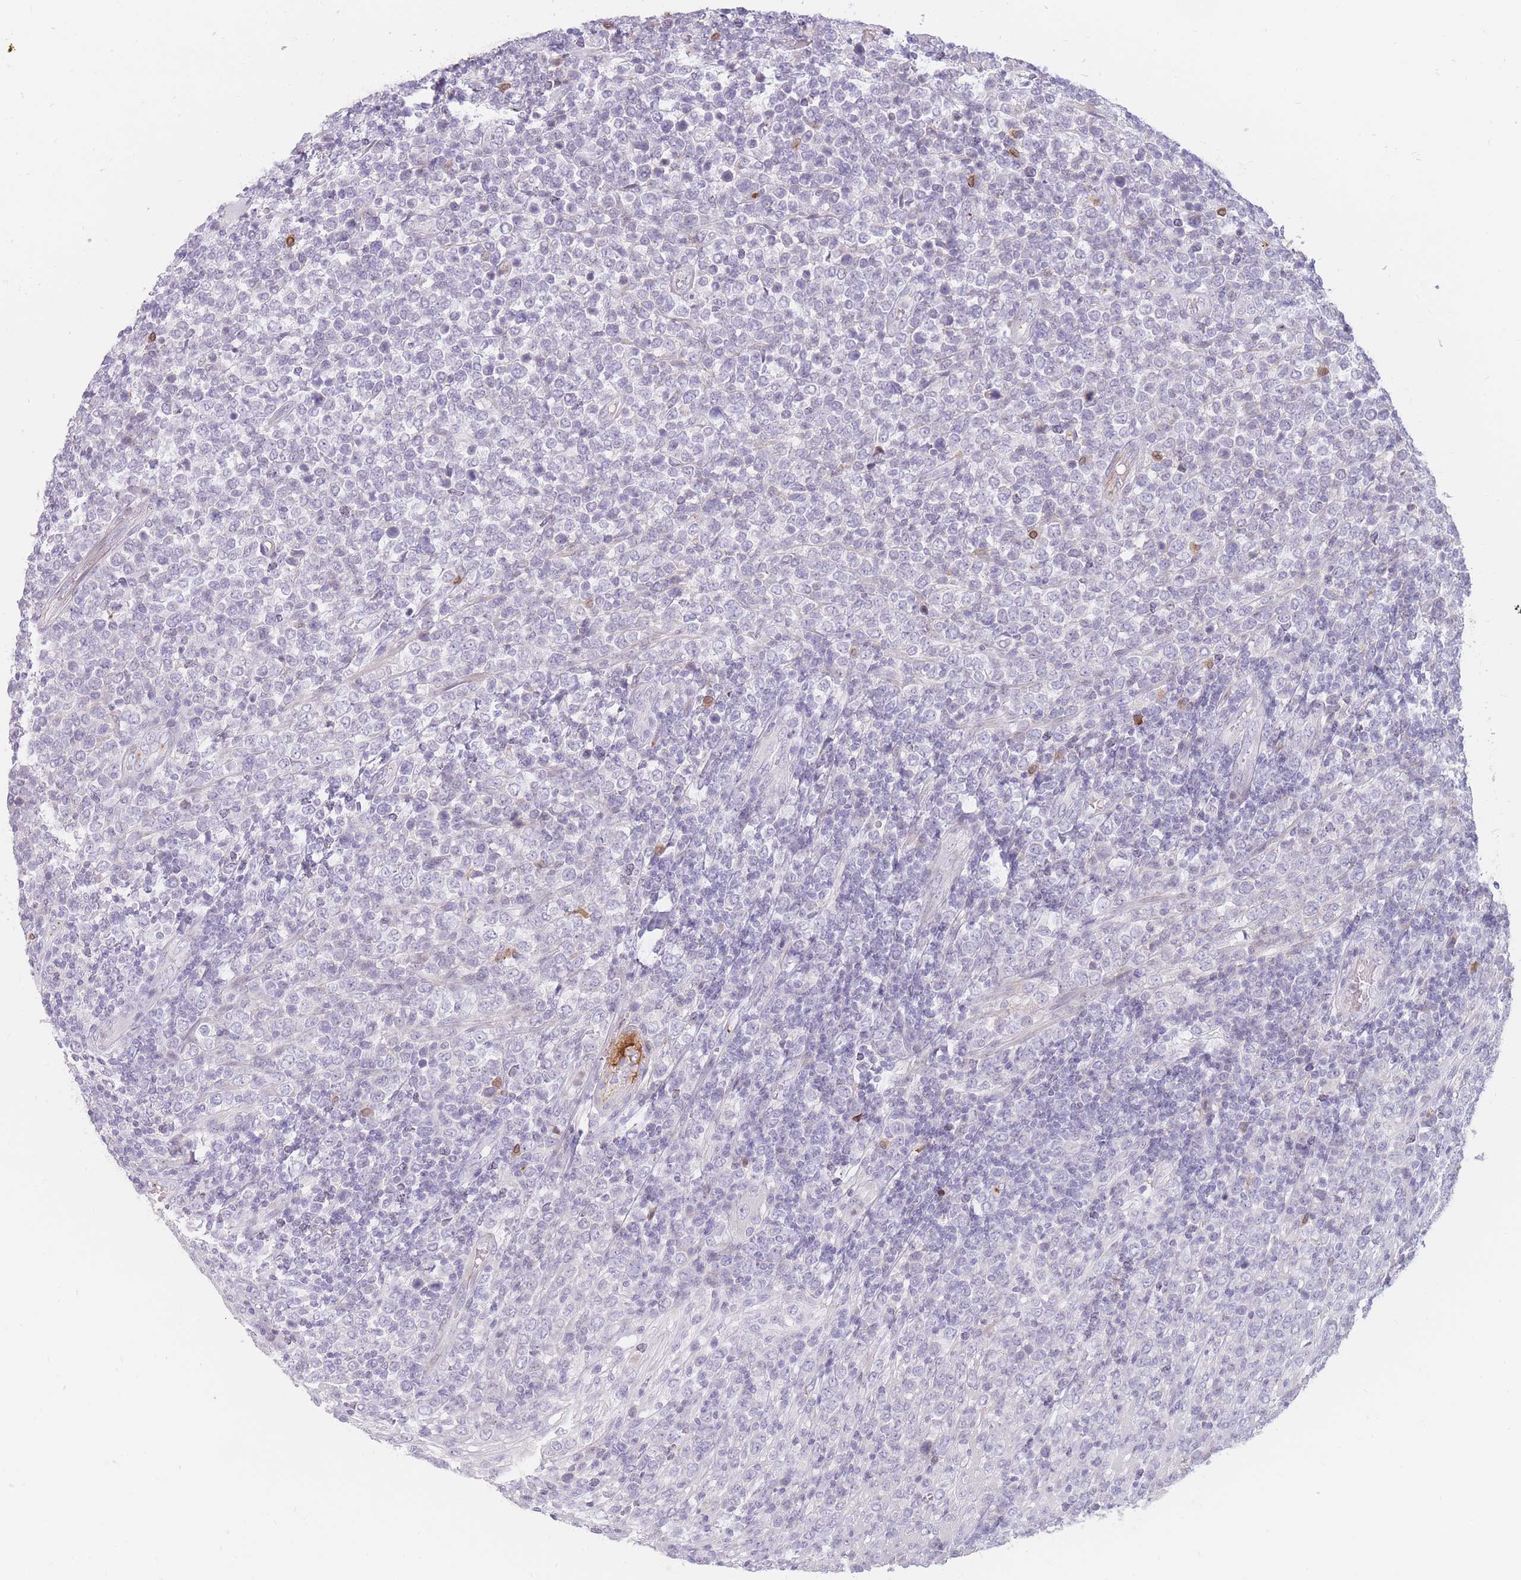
{"staining": {"intensity": "negative", "quantity": "none", "location": "none"}, "tissue": "lymphoma", "cell_type": "Tumor cells", "image_type": "cancer", "snomed": [{"axis": "morphology", "description": "Malignant lymphoma, non-Hodgkin's type, High grade"}, {"axis": "topography", "description": "Soft tissue"}], "caption": "An immunohistochemistry micrograph of high-grade malignant lymphoma, non-Hodgkin's type is shown. There is no staining in tumor cells of high-grade malignant lymphoma, non-Hodgkin's type.", "gene": "PTGDR", "patient": {"sex": "female", "age": 56}}